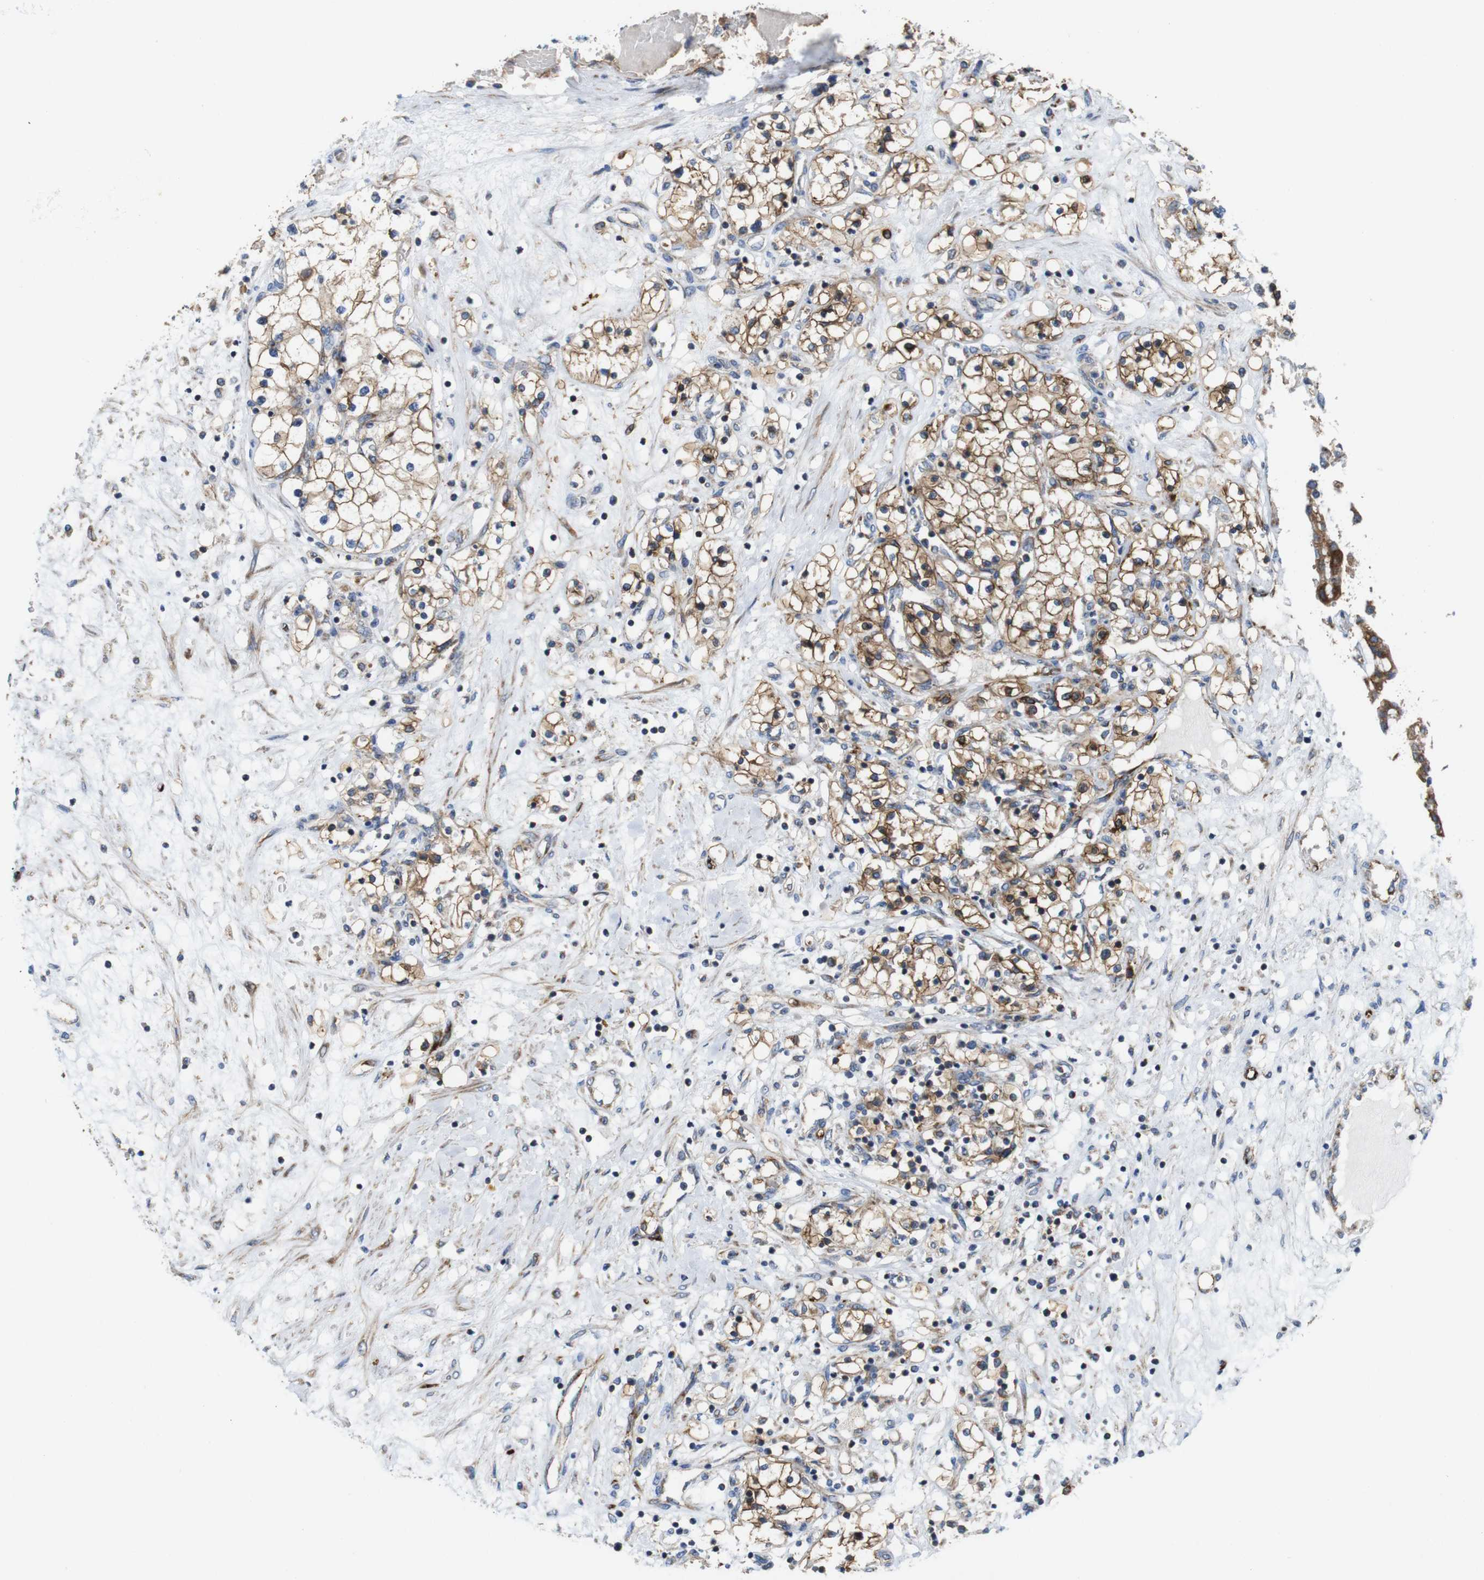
{"staining": {"intensity": "moderate", "quantity": ">75%", "location": "cytoplasmic/membranous"}, "tissue": "renal cancer", "cell_type": "Tumor cells", "image_type": "cancer", "snomed": [{"axis": "morphology", "description": "Adenocarcinoma, NOS"}, {"axis": "topography", "description": "Kidney"}], "caption": "Immunohistochemistry photomicrograph of neoplastic tissue: human renal cancer (adenocarcinoma) stained using immunohistochemistry displays medium levels of moderate protein expression localized specifically in the cytoplasmic/membranous of tumor cells, appearing as a cytoplasmic/membranous brown color.", "gene": "EFCAB14", "patient": {"sex": "male", "age": 68}}